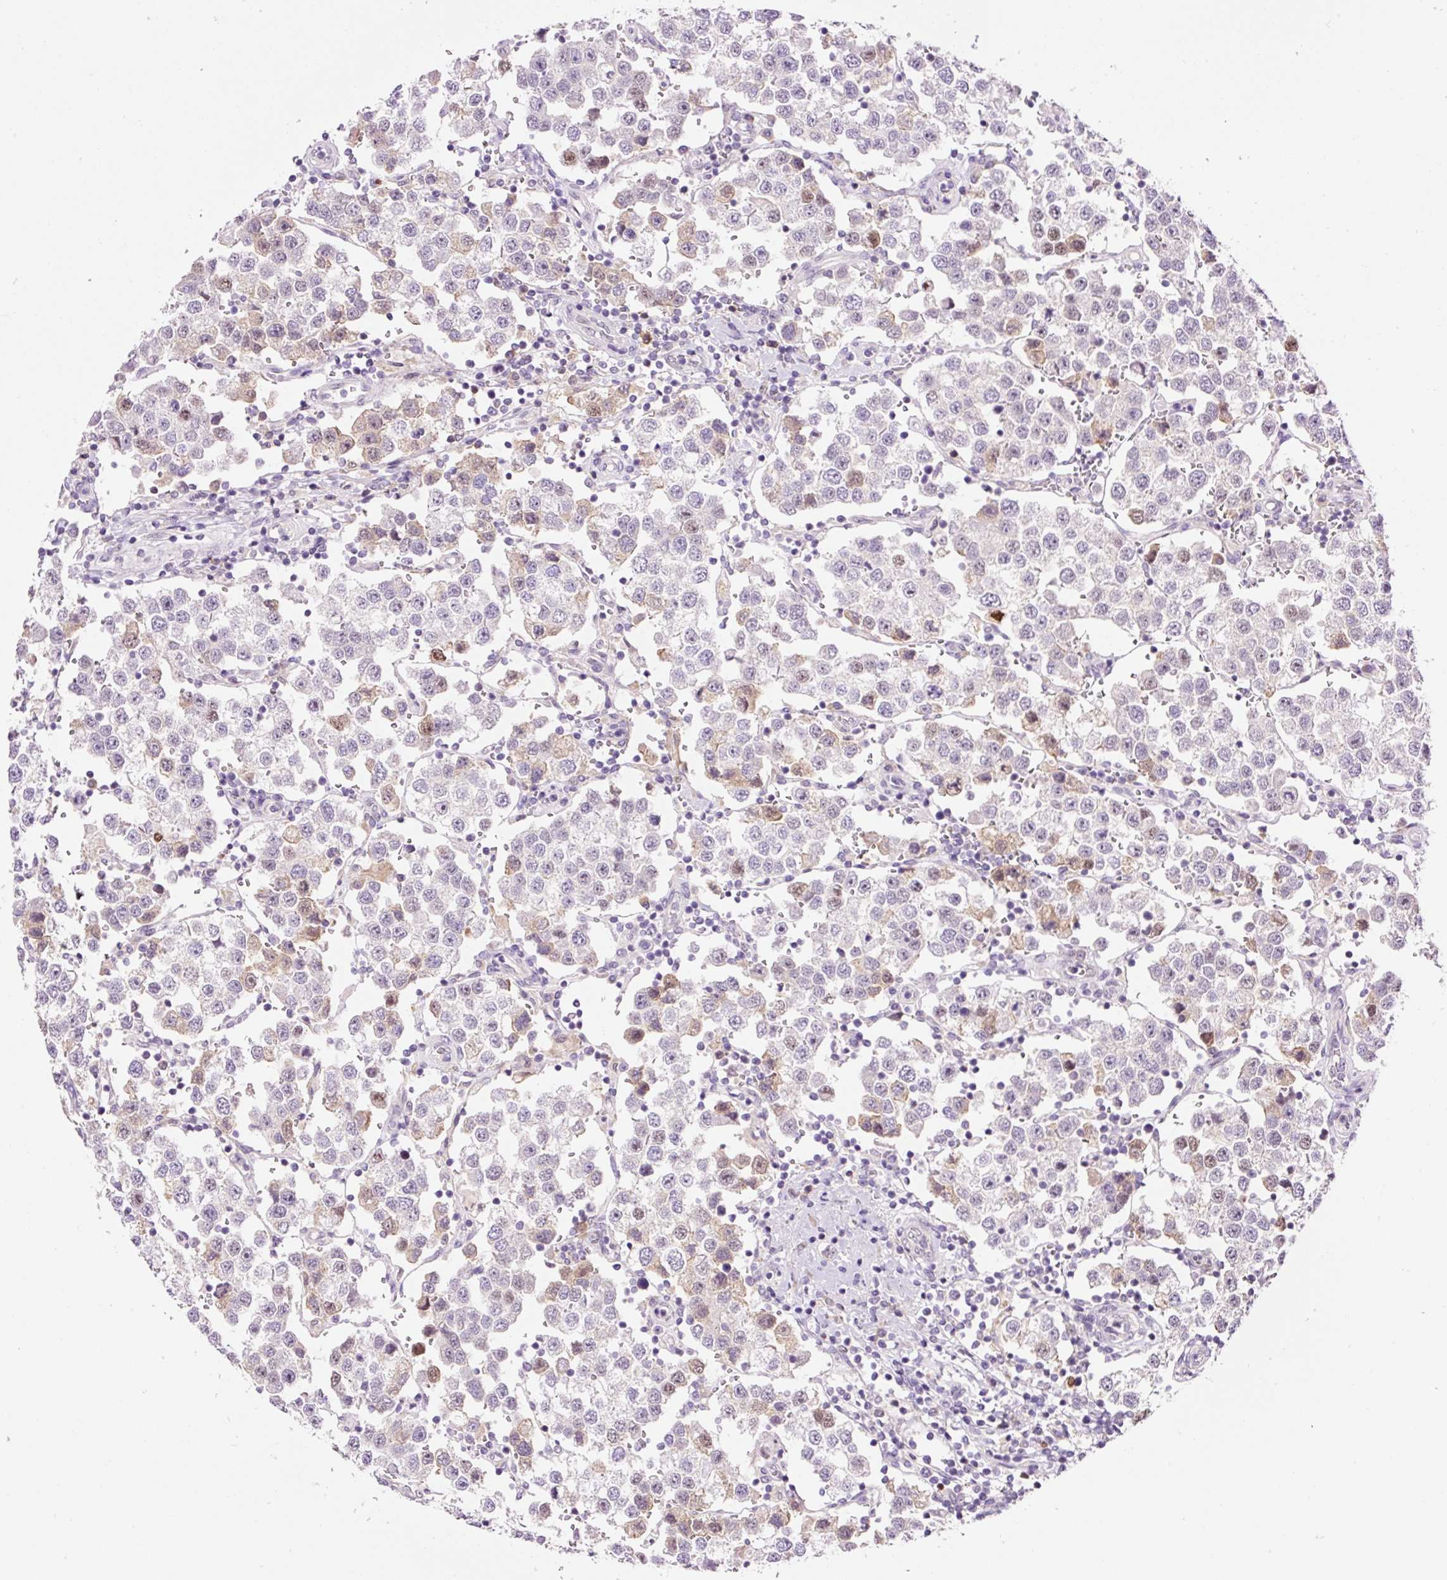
{"staining": {"intensity": "moderate", "quantity": "<25%", "location": "nuclear"}, "tissue": "testis cancer", "cell_type": "Tumor cells", "image_type": "cancer", "snomed": [{"axis": "morphology", "description": "Seminoma, NOS"}, {"axis": "topography", "description": "Testis"}], "caption": "Testis cancer (seminoma) was stained to show a protein in brown. There is low levels of moderate nuclear staining in about <25% of tumor cells.", "gene": "DPPA4", "patient": {"sex": "male", "age": 37}}